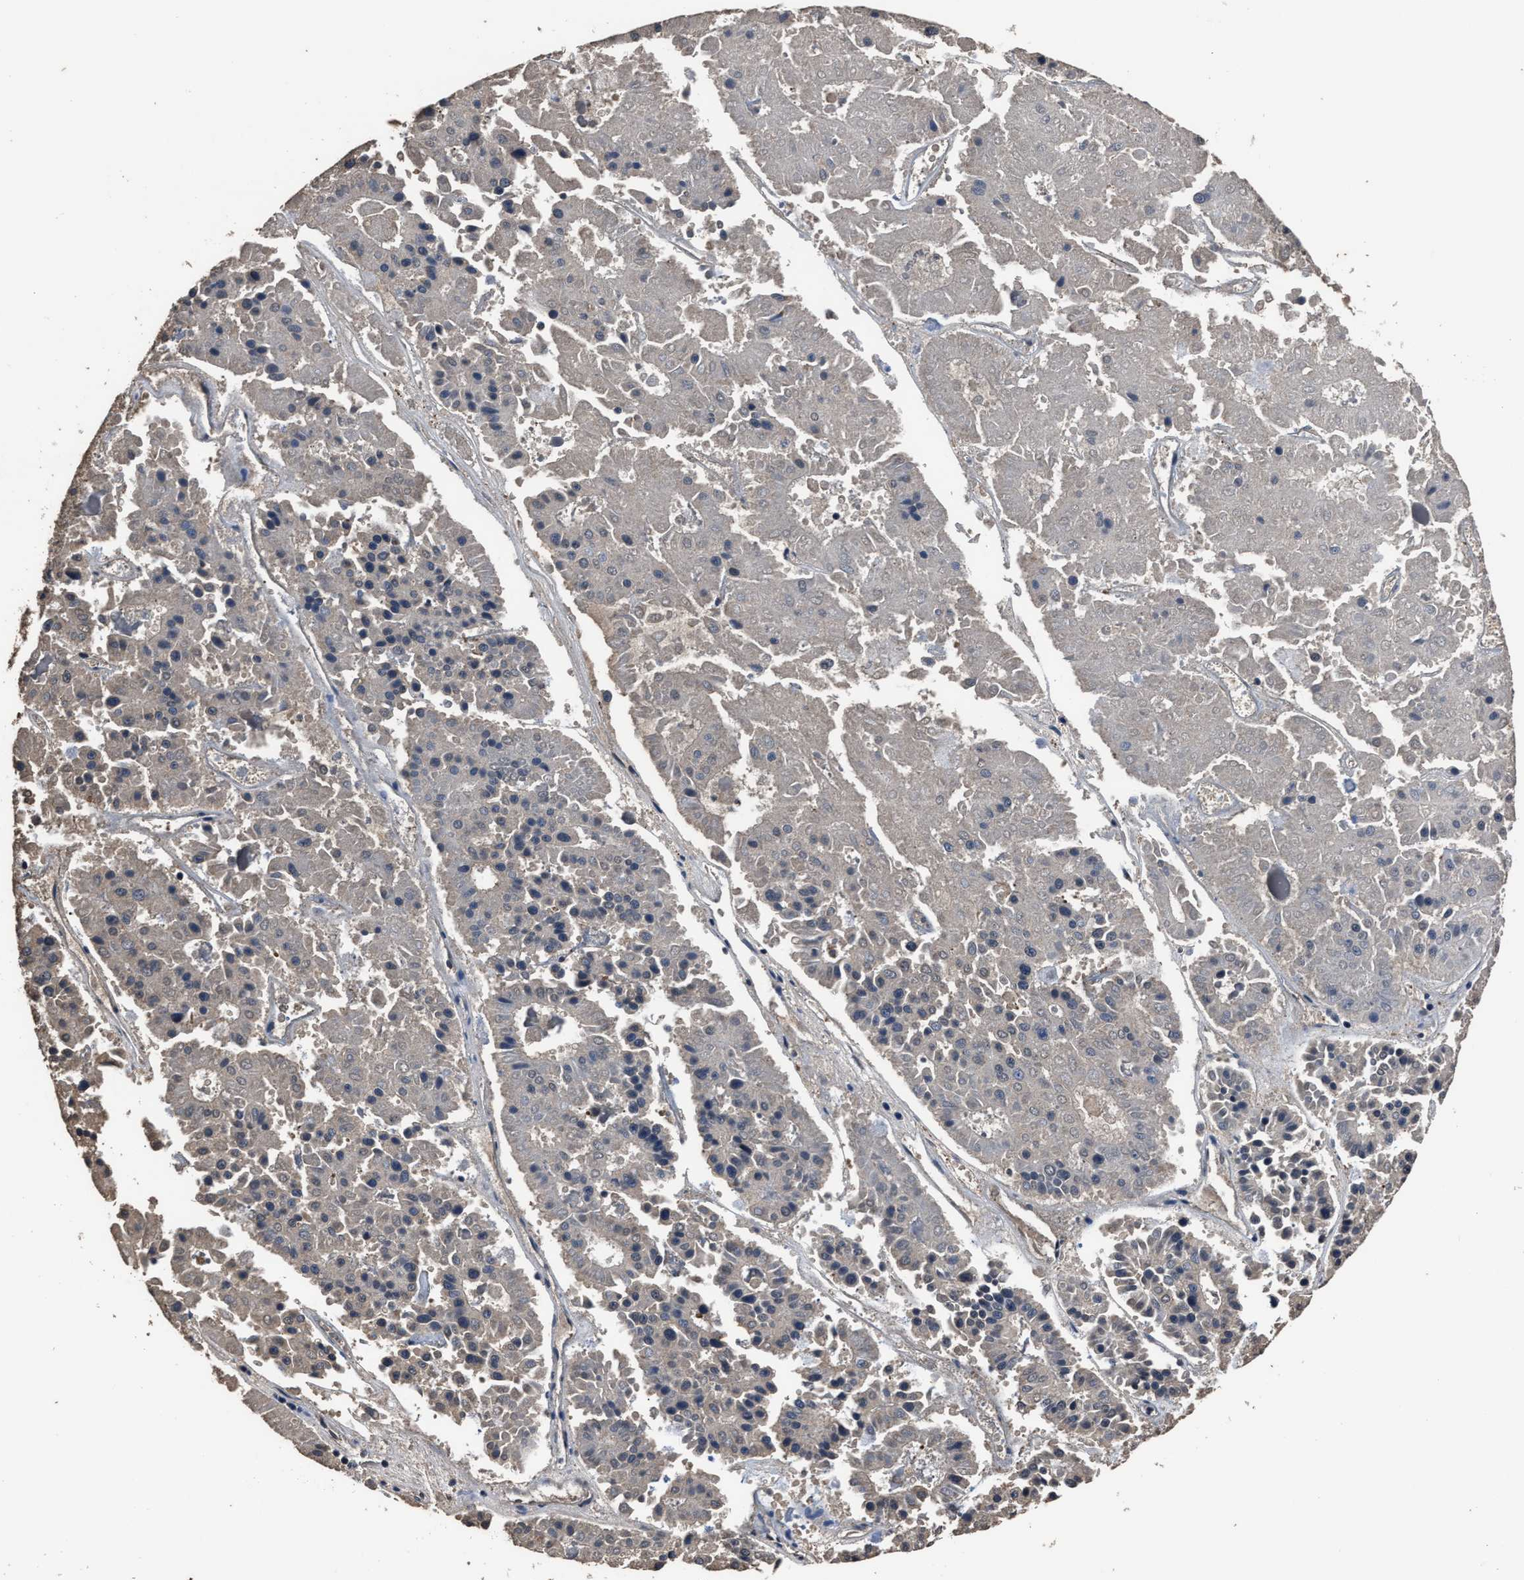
{"staining": {"intensity": "negative", "quantity": "none", "location": "none"}, "tissue": "pancreatic cancer", "cell_type": "Tumor cells", "image_type": "cancer", "snomed": [{"axis": "morphology", "description": "Adenocarcinoma, NOS"}, {"axis": "topography", "description": "Pancreas"}], "caption": "DAB immunohistochemical staining of pancreatic cancer (adenocarcinoma) reveals no significant staining in tumor cells.", "gene": "RSBN1L", "patient": {"sex": "male", "age": 50}}